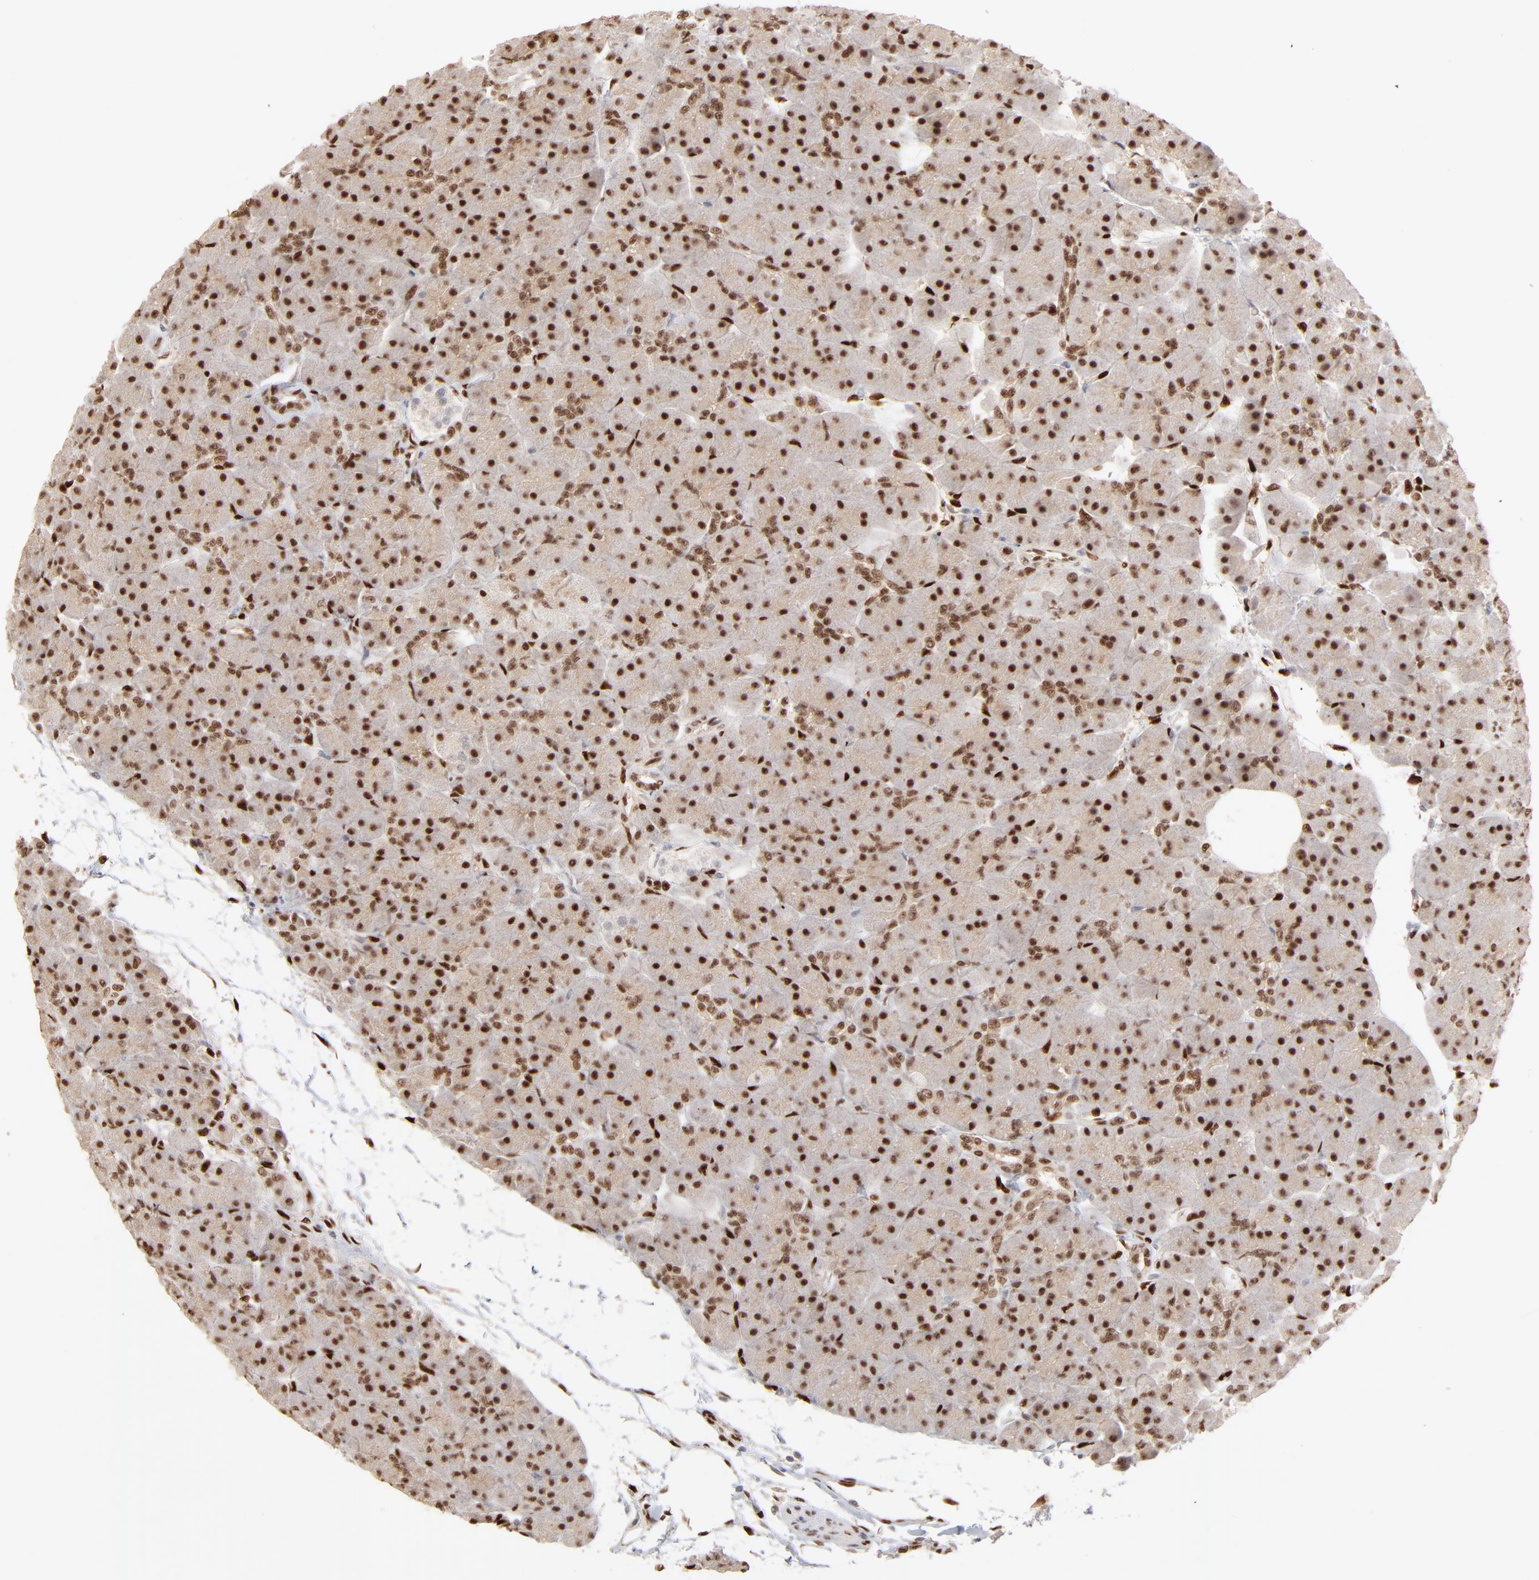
{"staining": {"intensity": "strong", "quantity": ">75%", "location": "nuclear"}, "tissue": "pancreas", "cell_type": "Exocrine glandular cells", "image_type": "normal", "snomed": [{"axis": "morphology", "description": "Normal tissue, NOS"}, {"axis": "topography", "description": "Pancreas"}], "caption": "Brown immunohistochemical staining in benign human pancreas exhibits strong nuclear expression in about >75% of exocrine glandular cells.", "gene": "NFIB", "patient": {"sex": "male", "age": 66}}